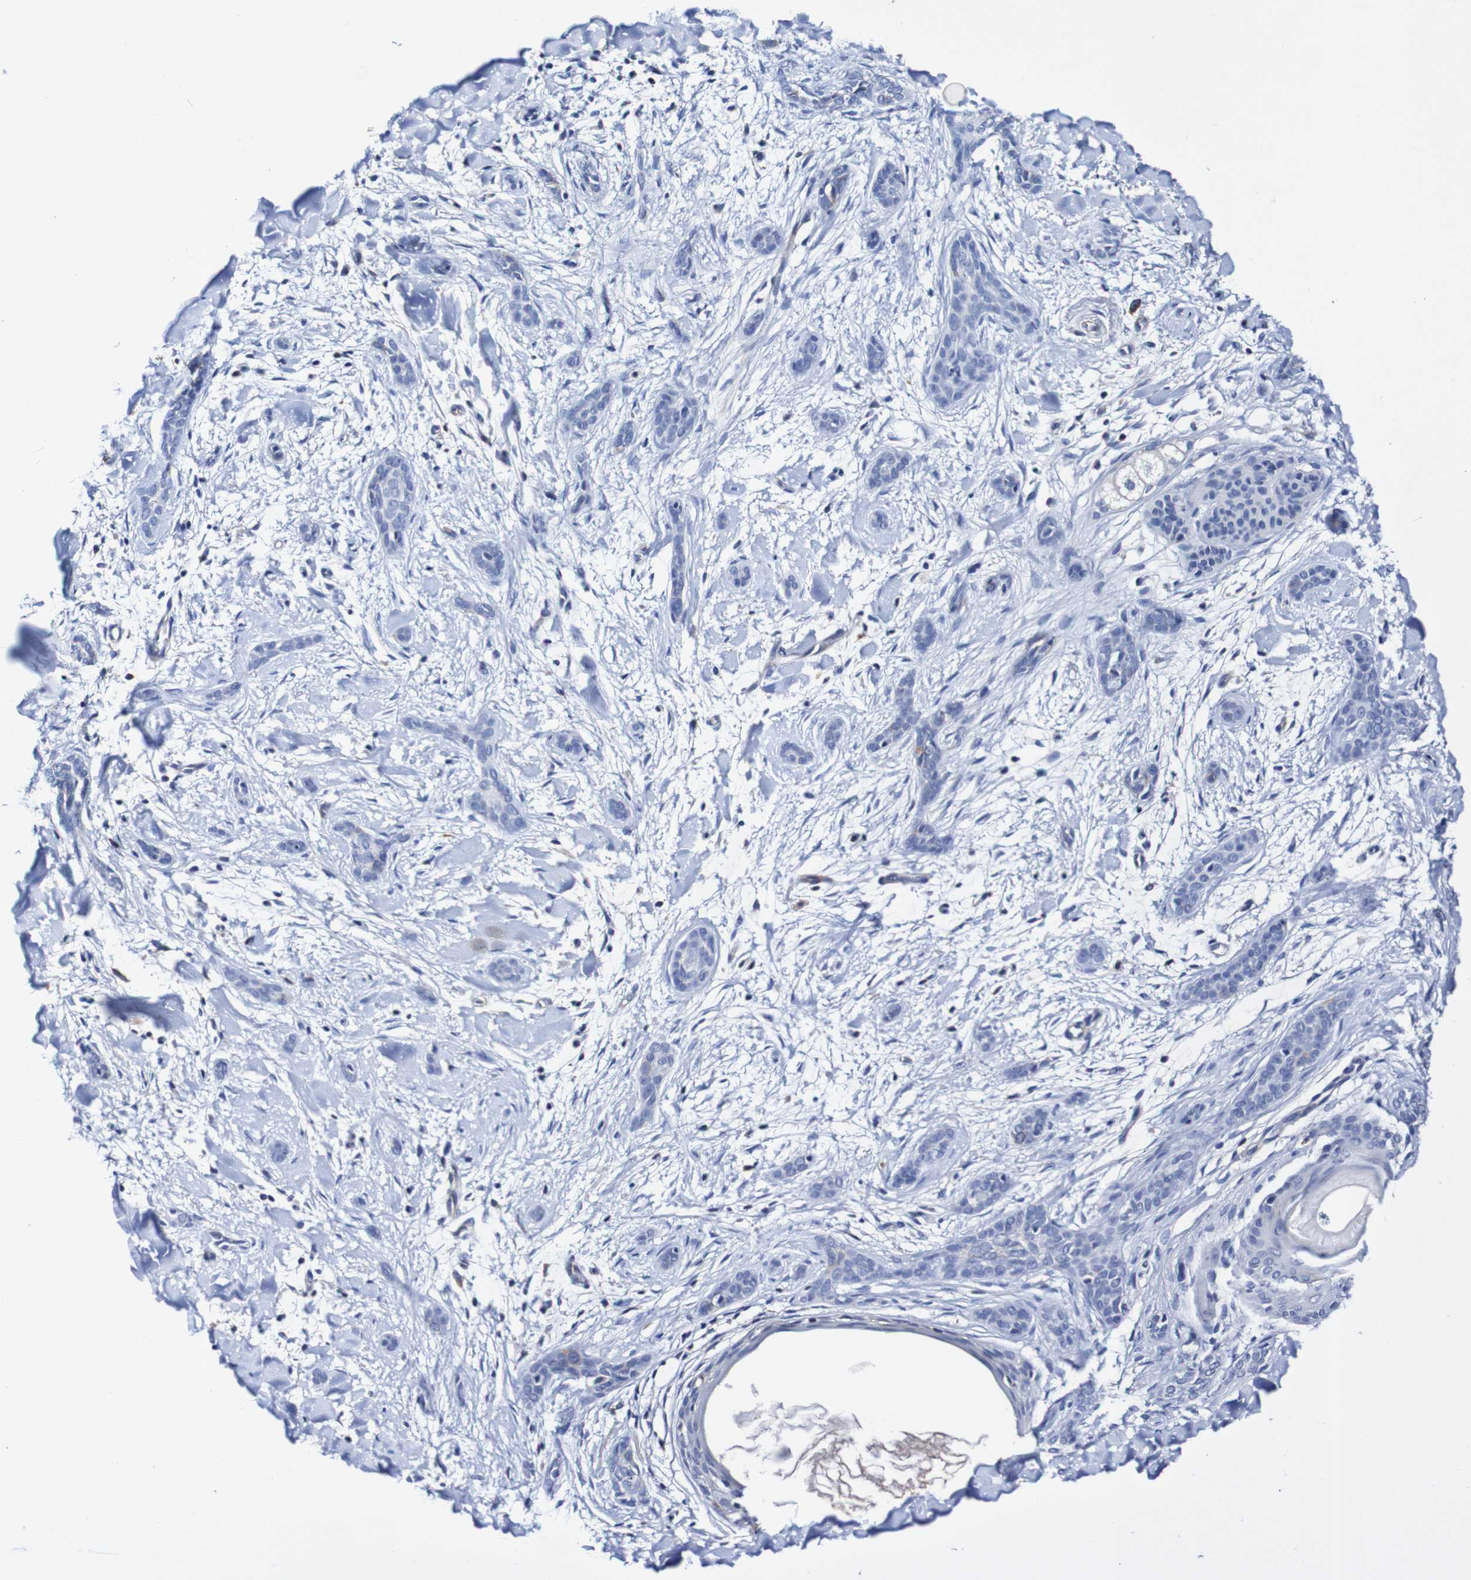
{"staining": {"intensity": "negative", "quantity": "none", "location": "none"}, "tissue": "skin cancer", "cell_type": "Tumor cells", "image_type": "cancer", "snomed": [{"axis": "morphology", "description": "Basal cell carcinoma"}, {"axis": "morphology", "description": "Adnexal tumor, benign"}, {"axis": "topography", "description": "Skin"}], "caption": "Immunohistochemistry (IHC) of basal cell carcinoma (skin) demonstrates no positivity in tumor cells. Brightfield microscopy of IHC stained with DAB (brown) and hematoxylin (blue), captured at high magnification.", "gene": "ACVR1C", "patient": {"sex": "female", "age": 42}}